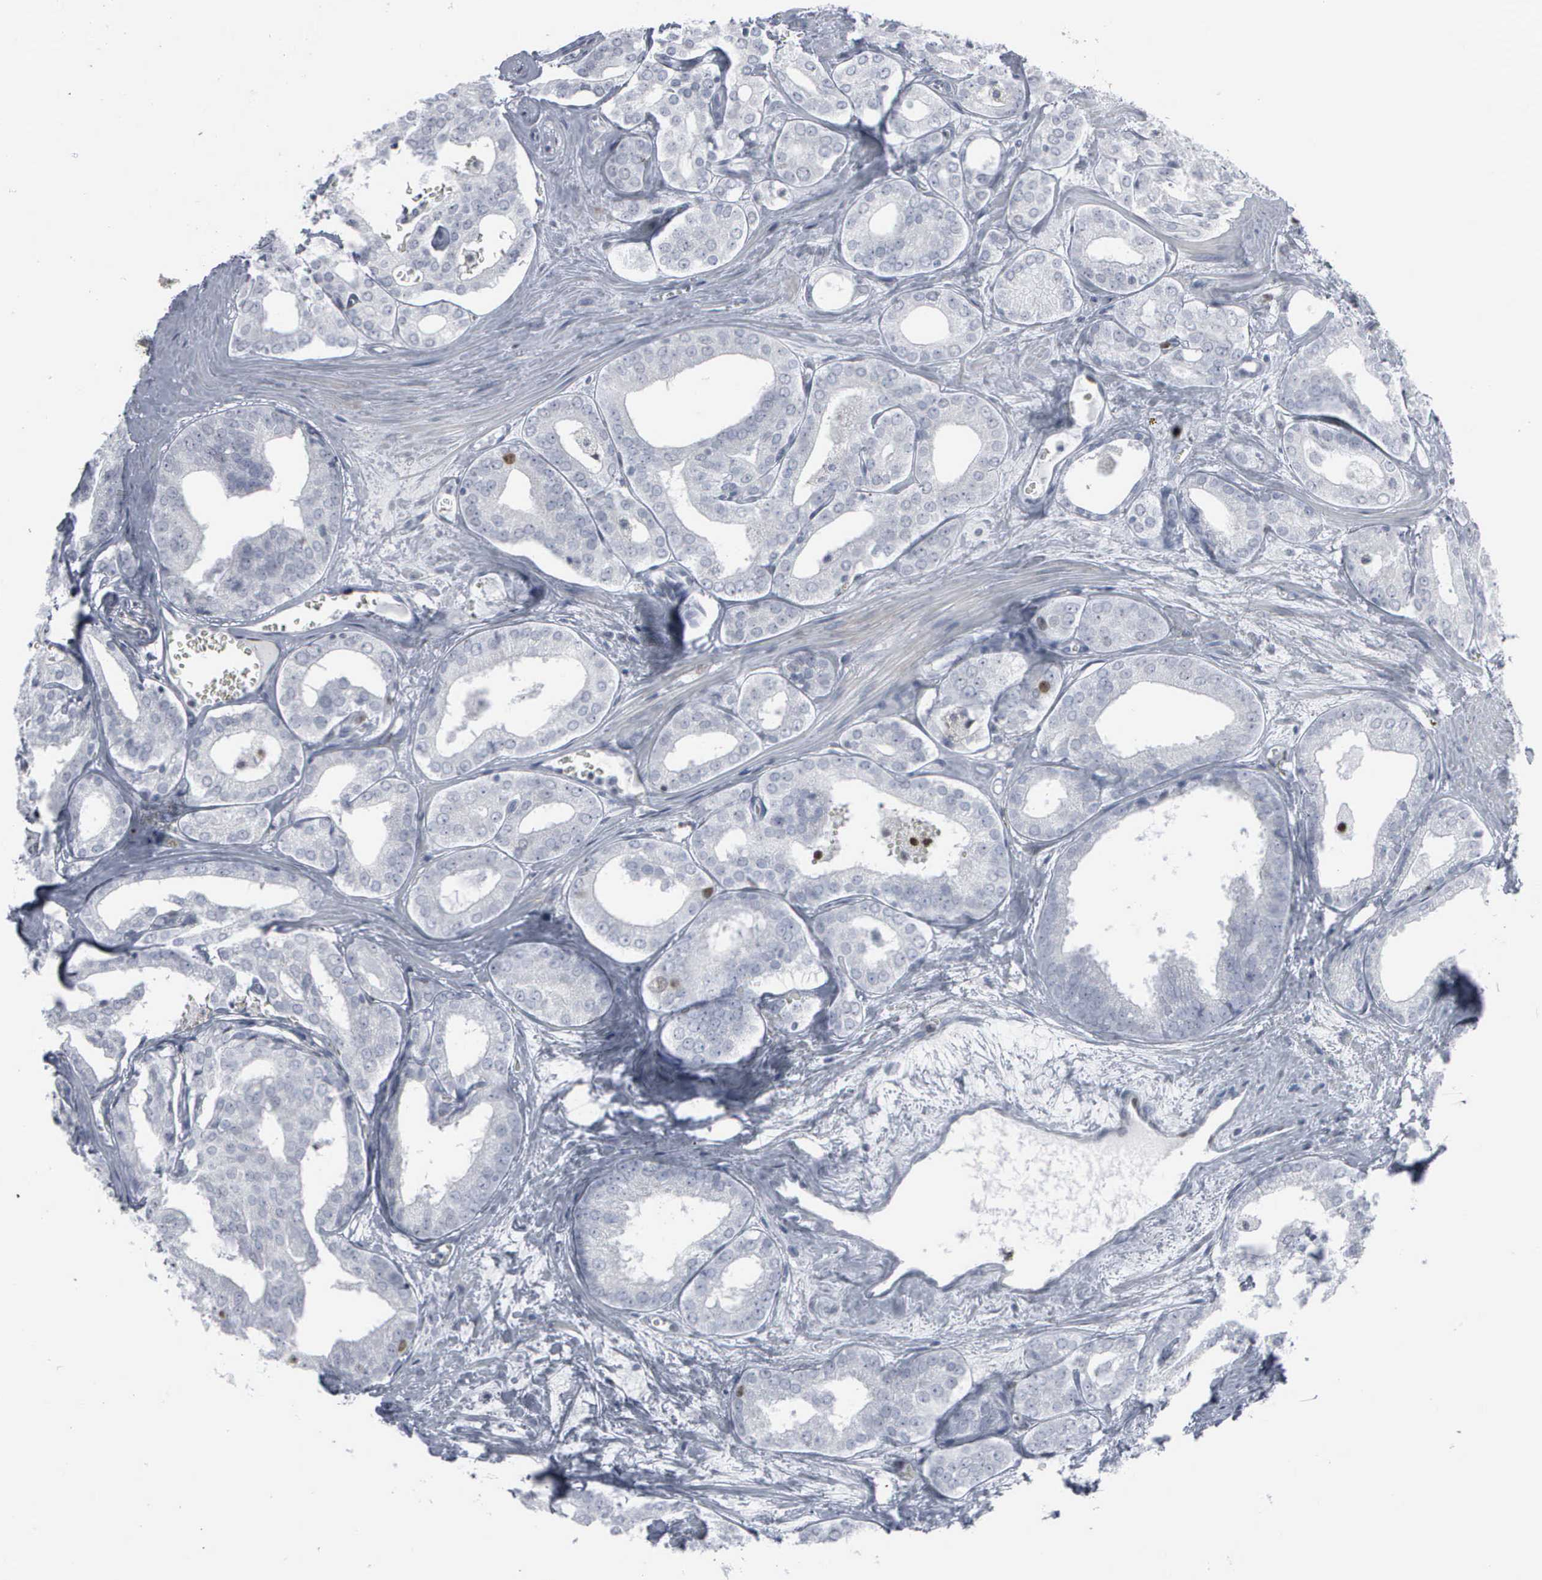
{"staining": {"intensity": "negative", "quantity": "none", "location": "none"}, "tissue": "prostate cancer", "cell_type": "Tumor cells", "image_type": "cancer", "snomed": [{"axis": "morphology", "description": "Adenocarcinoma, Medium grade"}, {"axis": "topography", "description": "Prostate"}], "caption": "The histopathology image displays no staining of tumor cells in prostate medium-grade adenocarcinoma.", "gene": "CCND3", "patient": {"sex": "male", "age": 79}}